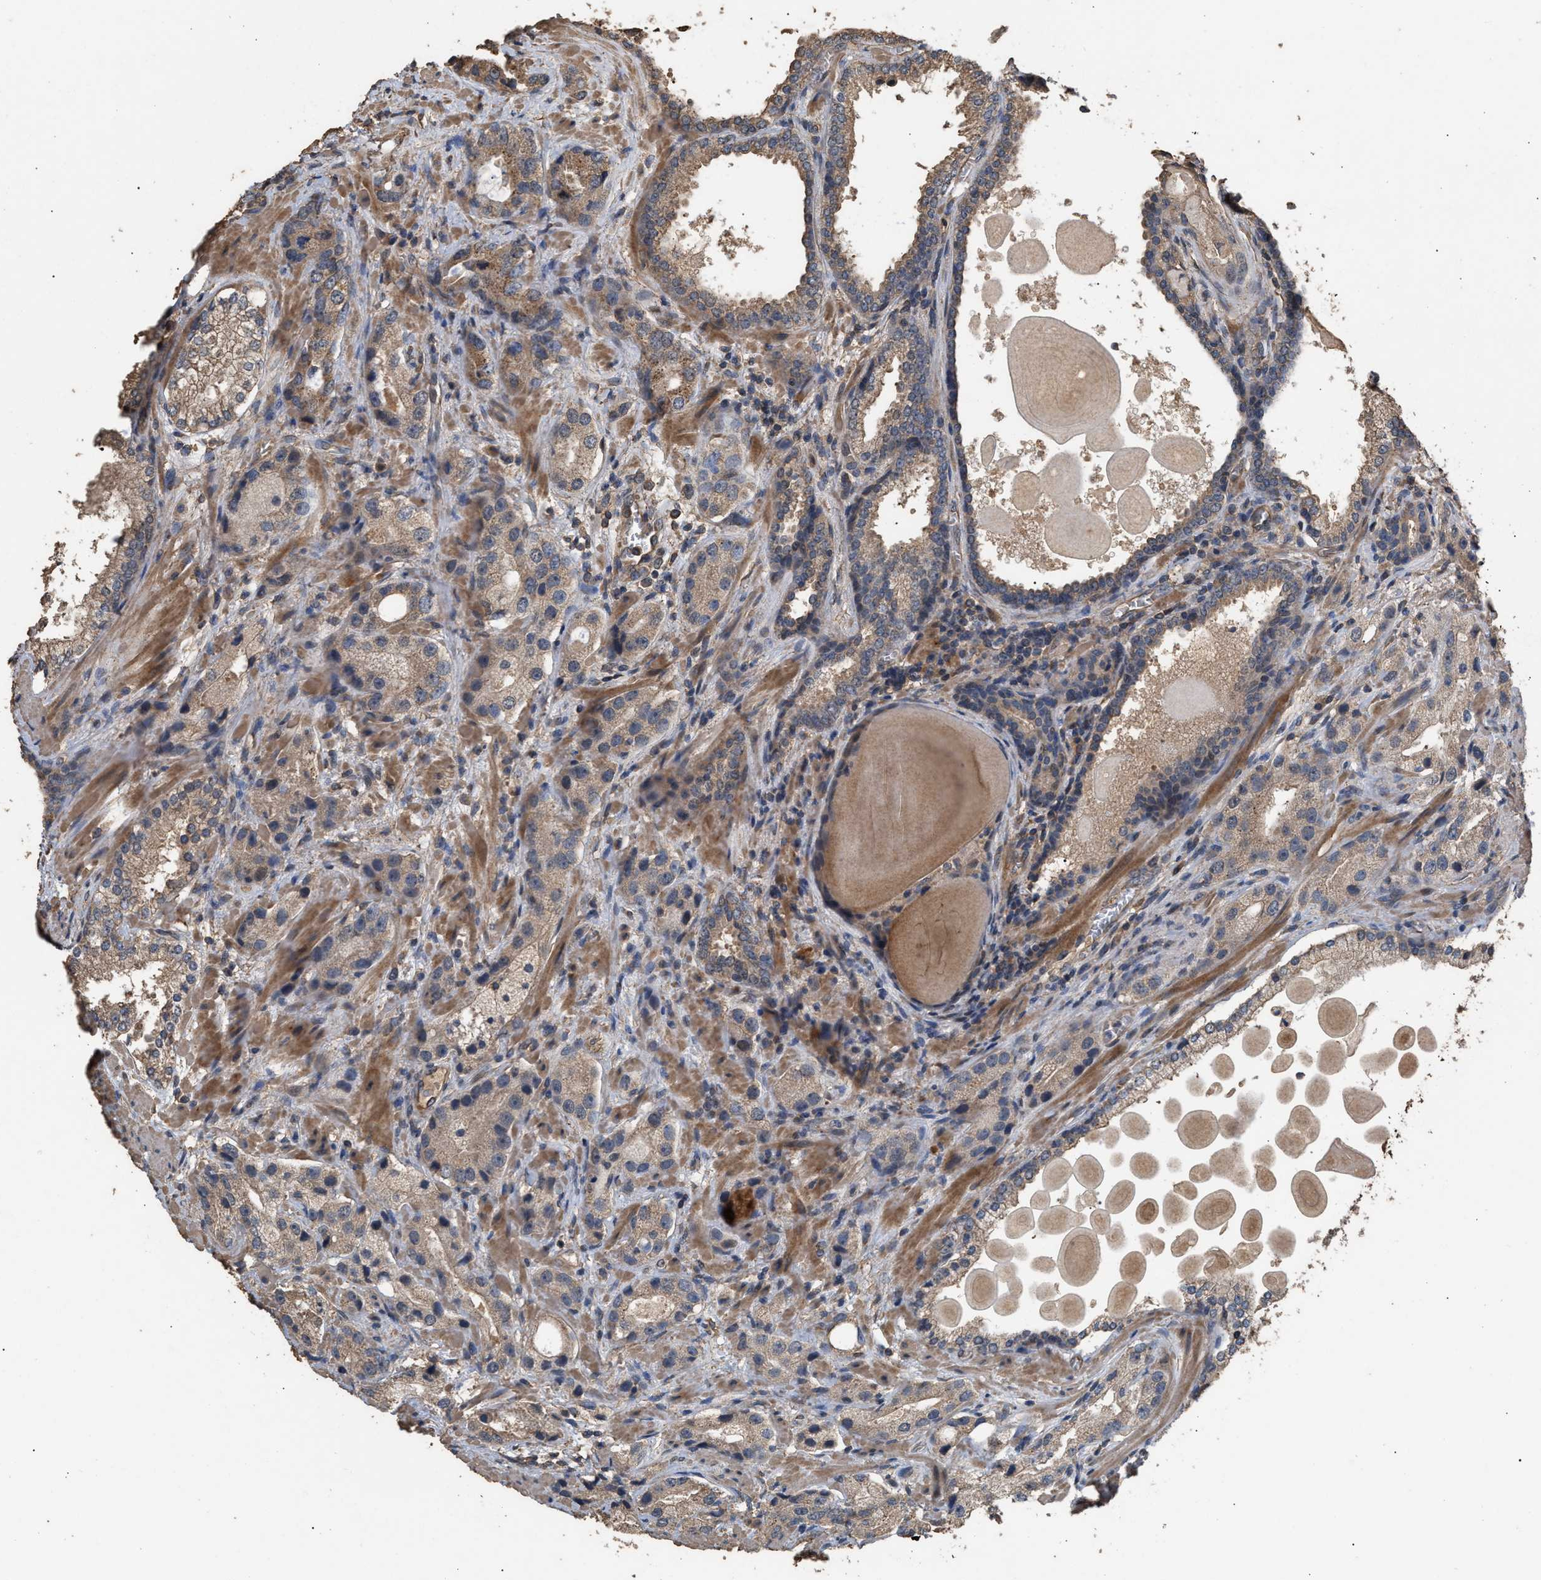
{"staining": {"intensity": "moderate", "quantity": ">75%", "location": "cytoplasmic/membranous"}, "tissue": "prostate cancer", "cell_type": "Tumor cells", "image_type": "cancer", "snomed": [{"axis": "morphology", "description": "Adenocarcinoma, High grade"}, {"axis": "topography", "description": "Prostate"}], "caption": "The photomicrograph reveals immunohistochemical staining of prostate adenocarcinoma (high-grade). There is moderate cytoplasmic/membranous positivity is present in approximately >75% of tumor cells.", "gene": "HTRA3", "patient": {"sex": "male", "age": 63}}